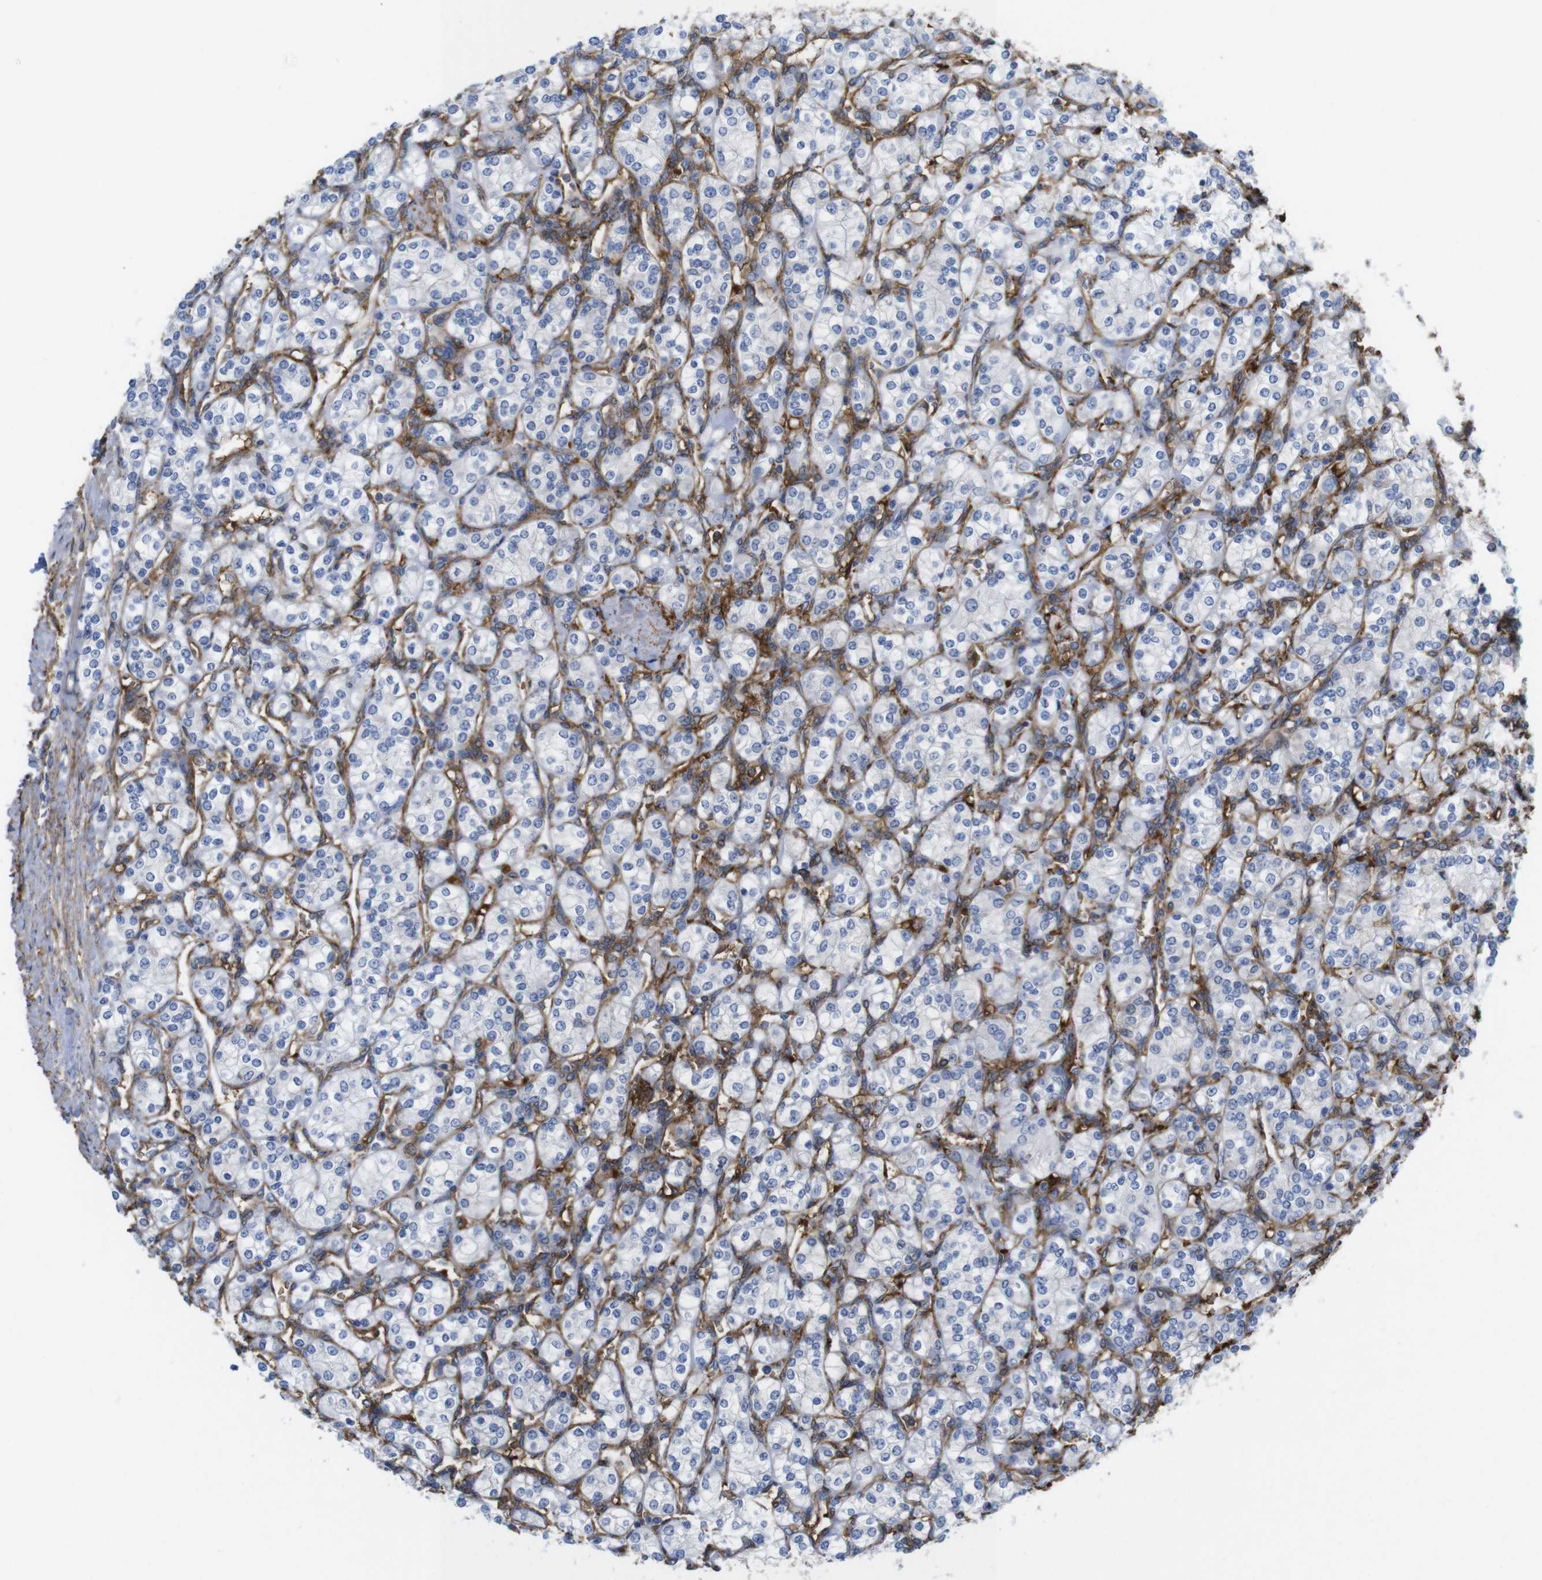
{"staining": {"intensity": "negative", "quantity": "none", "location": "none"}, "tissue": "renal cancer", "cell_type": "Tumor cells", "image_type": "cancer", "snomed": [{"axis": "morphology", "description": "Adenocarcinoma, NOS"}, {"axis": "topography", "description": "Kidney"}], "caption": "Immunohistochemistry (IHC) image of neoplastic tissue: renal adenocarcinoma stained with DAB displays no significant protein staining in tumor cells.", "gene": "CYBRD1", "patient": {"sex": "male", "age": 77}}